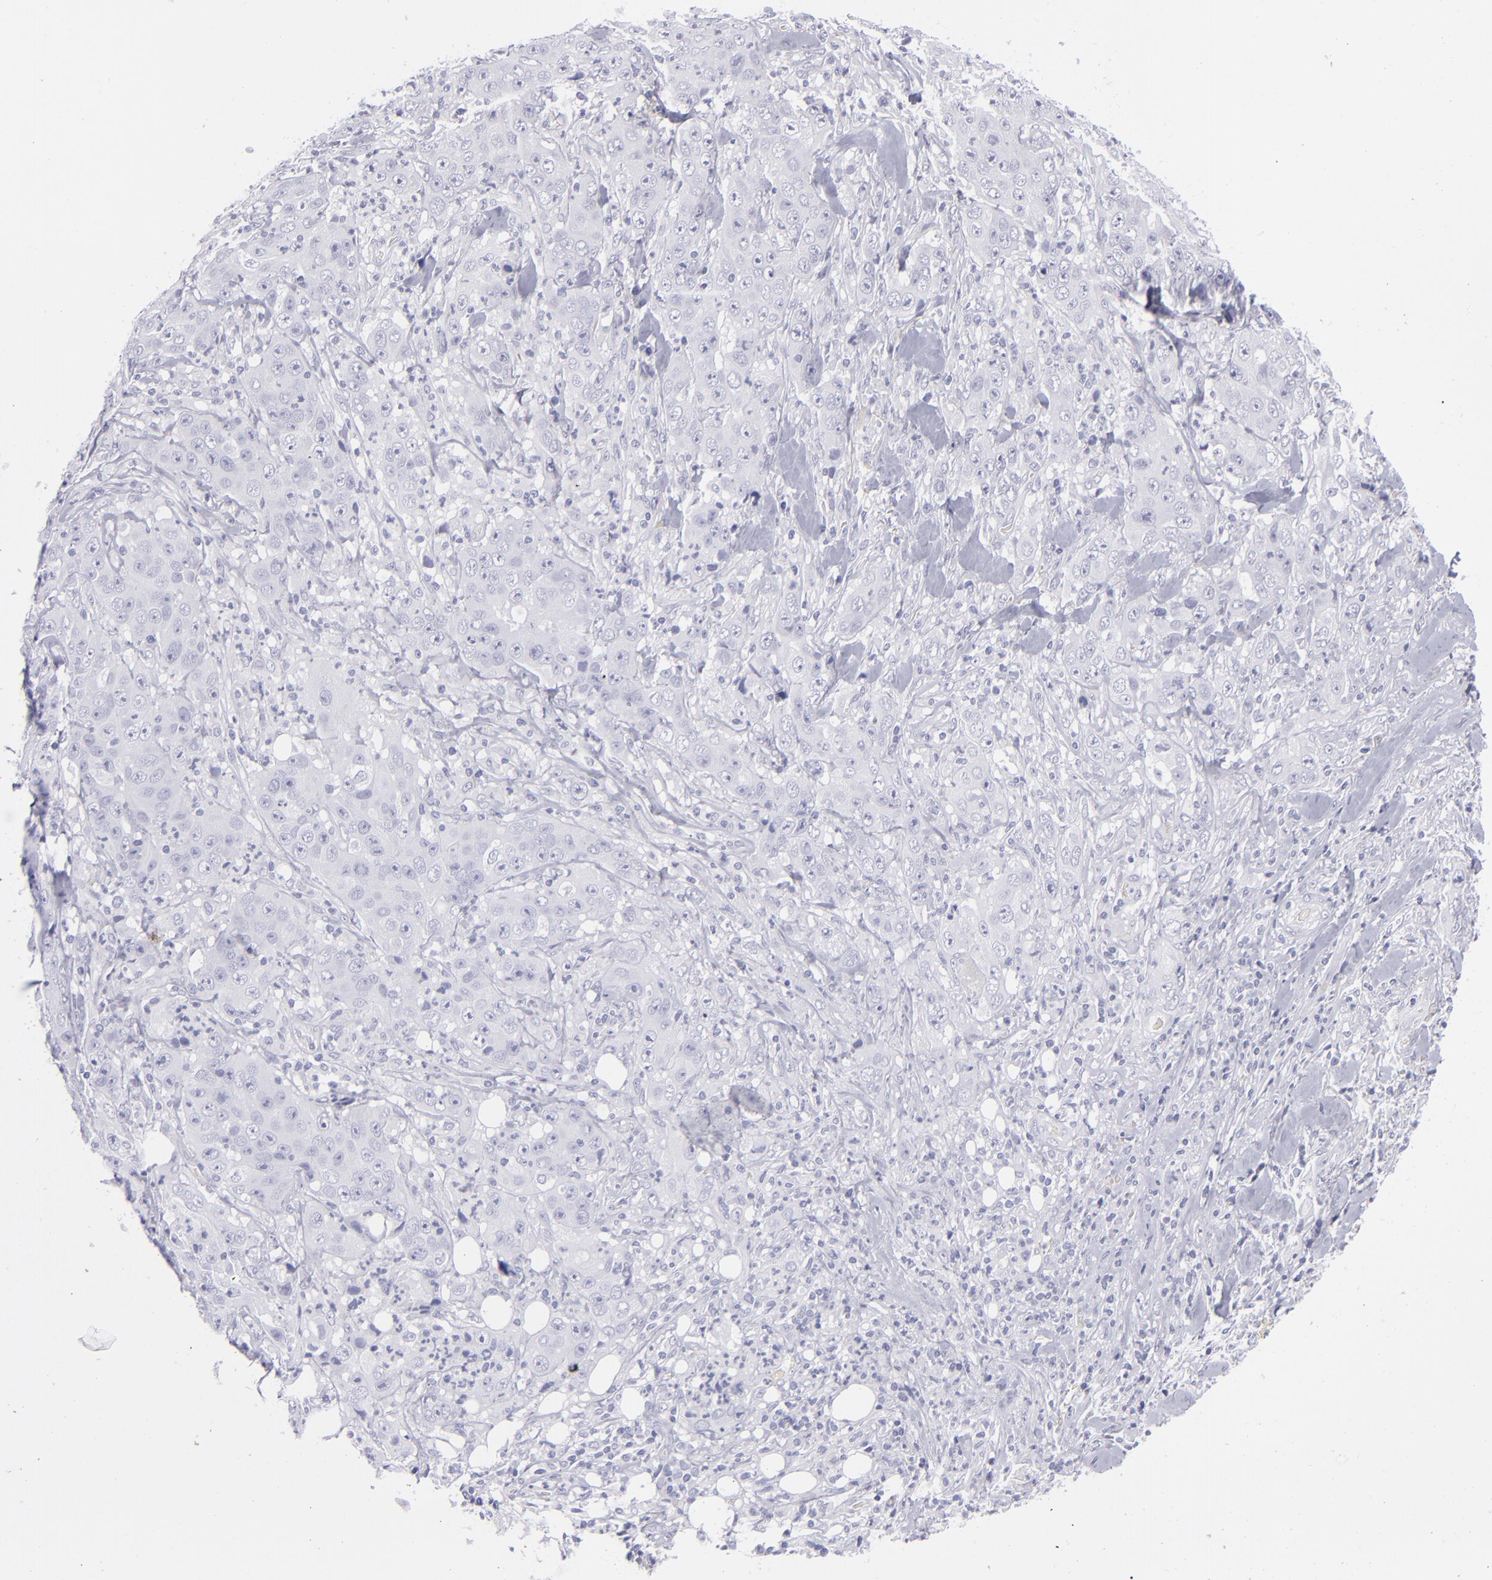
{"staining": {"intensity": "negative", "quantity": "none", "location": "none"}, "tissue": "lung cancer", "cell_type": "Tumor cells", "image_type": "cancer", "snomed": [{"axis": "morphology", "description": "Squamous cell carcinoma, NOS"}, {"axis": "topography", "description": "Lung"}], "caption": "High power microscopy photomicrograph of an immunohistochemistry photomicrograph of squamous cell carcinoma (lung), revealing no significant staining in tumor cells.", "gene": "CD22", "patient": {"sex": "male", "age": 64}}